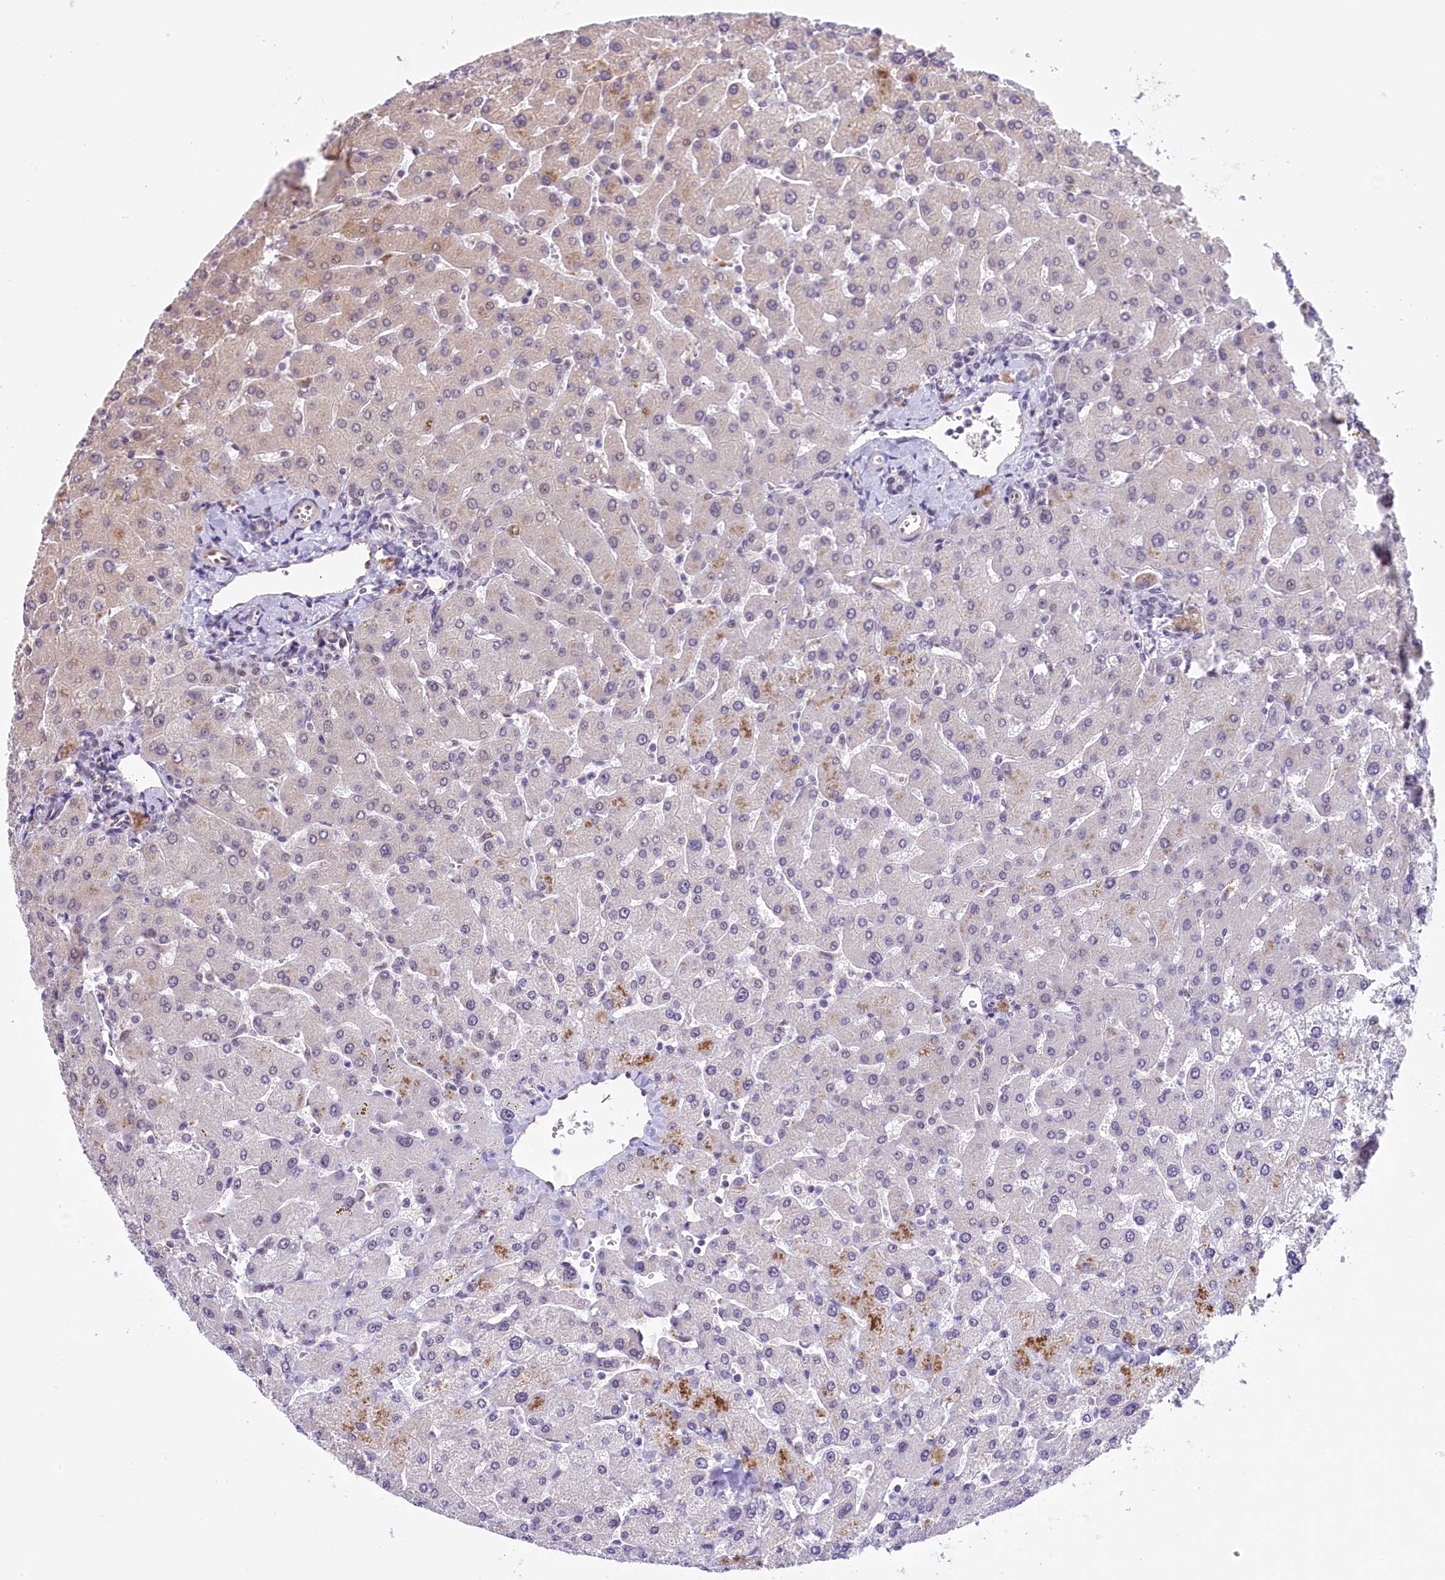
{"staining": {"intensity": "negative", "quantity": "none", "location": "none"}, "tissue": "liver", "cell_type": "Cholangiocytes", "image_type": "normal", "snomed": [{"axis": "morphology", "description": "Normal tissue, NOS"}, {"axis": "topography", "description": "Liver"}], "caption": "Liver stained for a protein using immunohistochemistry shows no positivity cholangiocytes.", "gene": "MRPL54", "patient": {"sex": "male", "age": 55}}